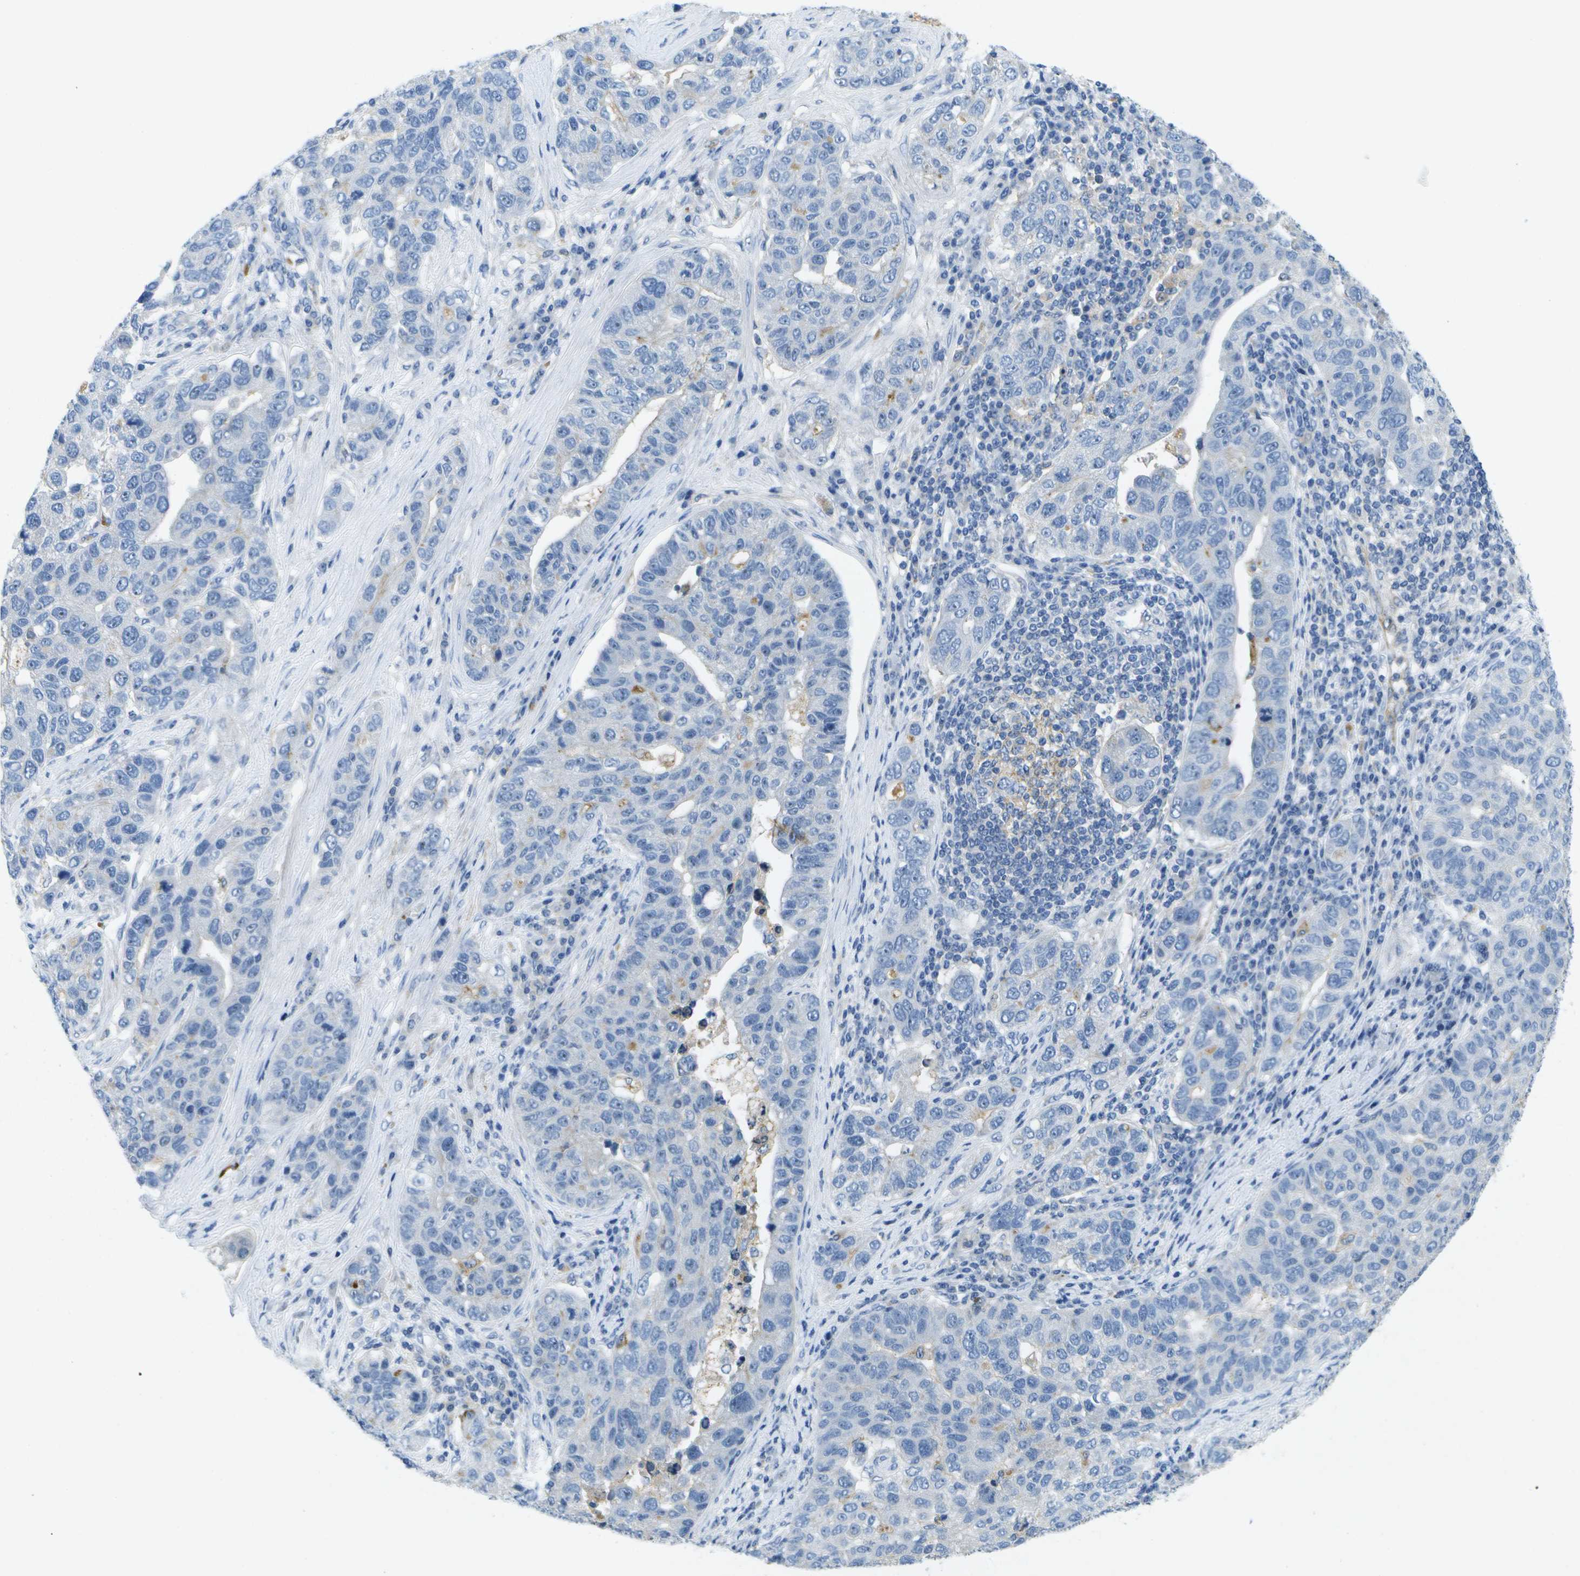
{"staining": {"intensity": "negative", "quantity": "none", "location": "none"}, "tissue": "pancreatic cancer", "cell_type": "Tumor cells", "image_type": "cancer", "snomed": [{"axis": "morphology", "description": "Adenocarcinoma, NOS"}, {"axis": "topography", "description": "Pancreas"}], "caption": "The immunohistochemistry micrograph has no significant expression in tumor cells of adenocarcinoma (pancreatic) tissue.", "gene": "LIPG", "patient": {"sex": "female", "age": 61}}